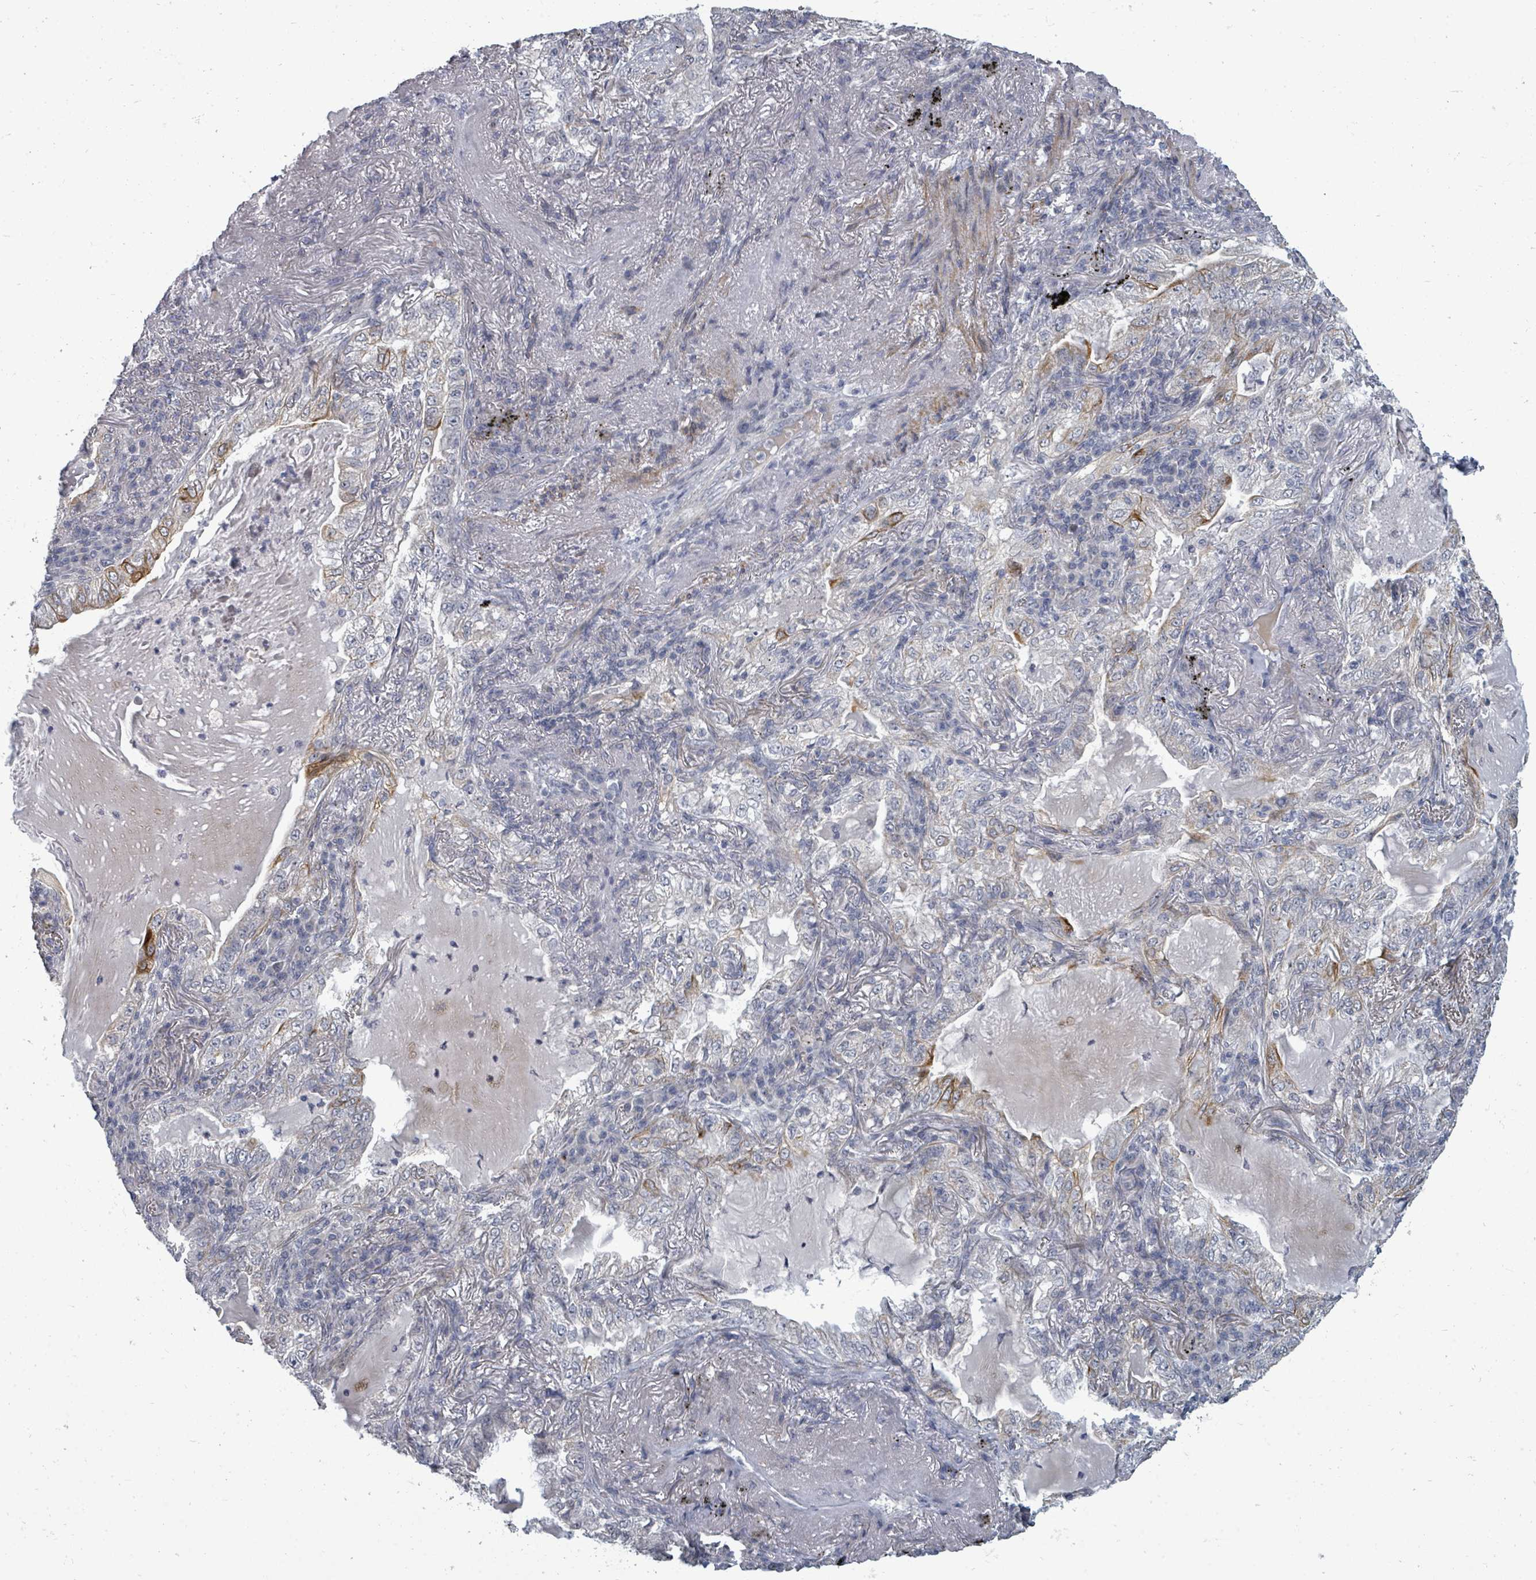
{"staining": {"intensity": "moderate", "quantity": "<25%", "location": "cytoplasmic/membranous"}, "tissue": "lung cancer", "cell_type": "Tumor cells", "image_type": "cancer", "snomed": [{"axis": "morphology", "description": "Adenocarcinoma, NOS"}, {"axis": "topography", "description": "Lung"}], "caption": "Tumor cells exhibit low levels of moderate cytoplasmic/membranous staining in approximately <25% of cells in lung adenocarcinoma.", "gene": "PTPN20", "patient": {"sex": "female", "age": 73}}